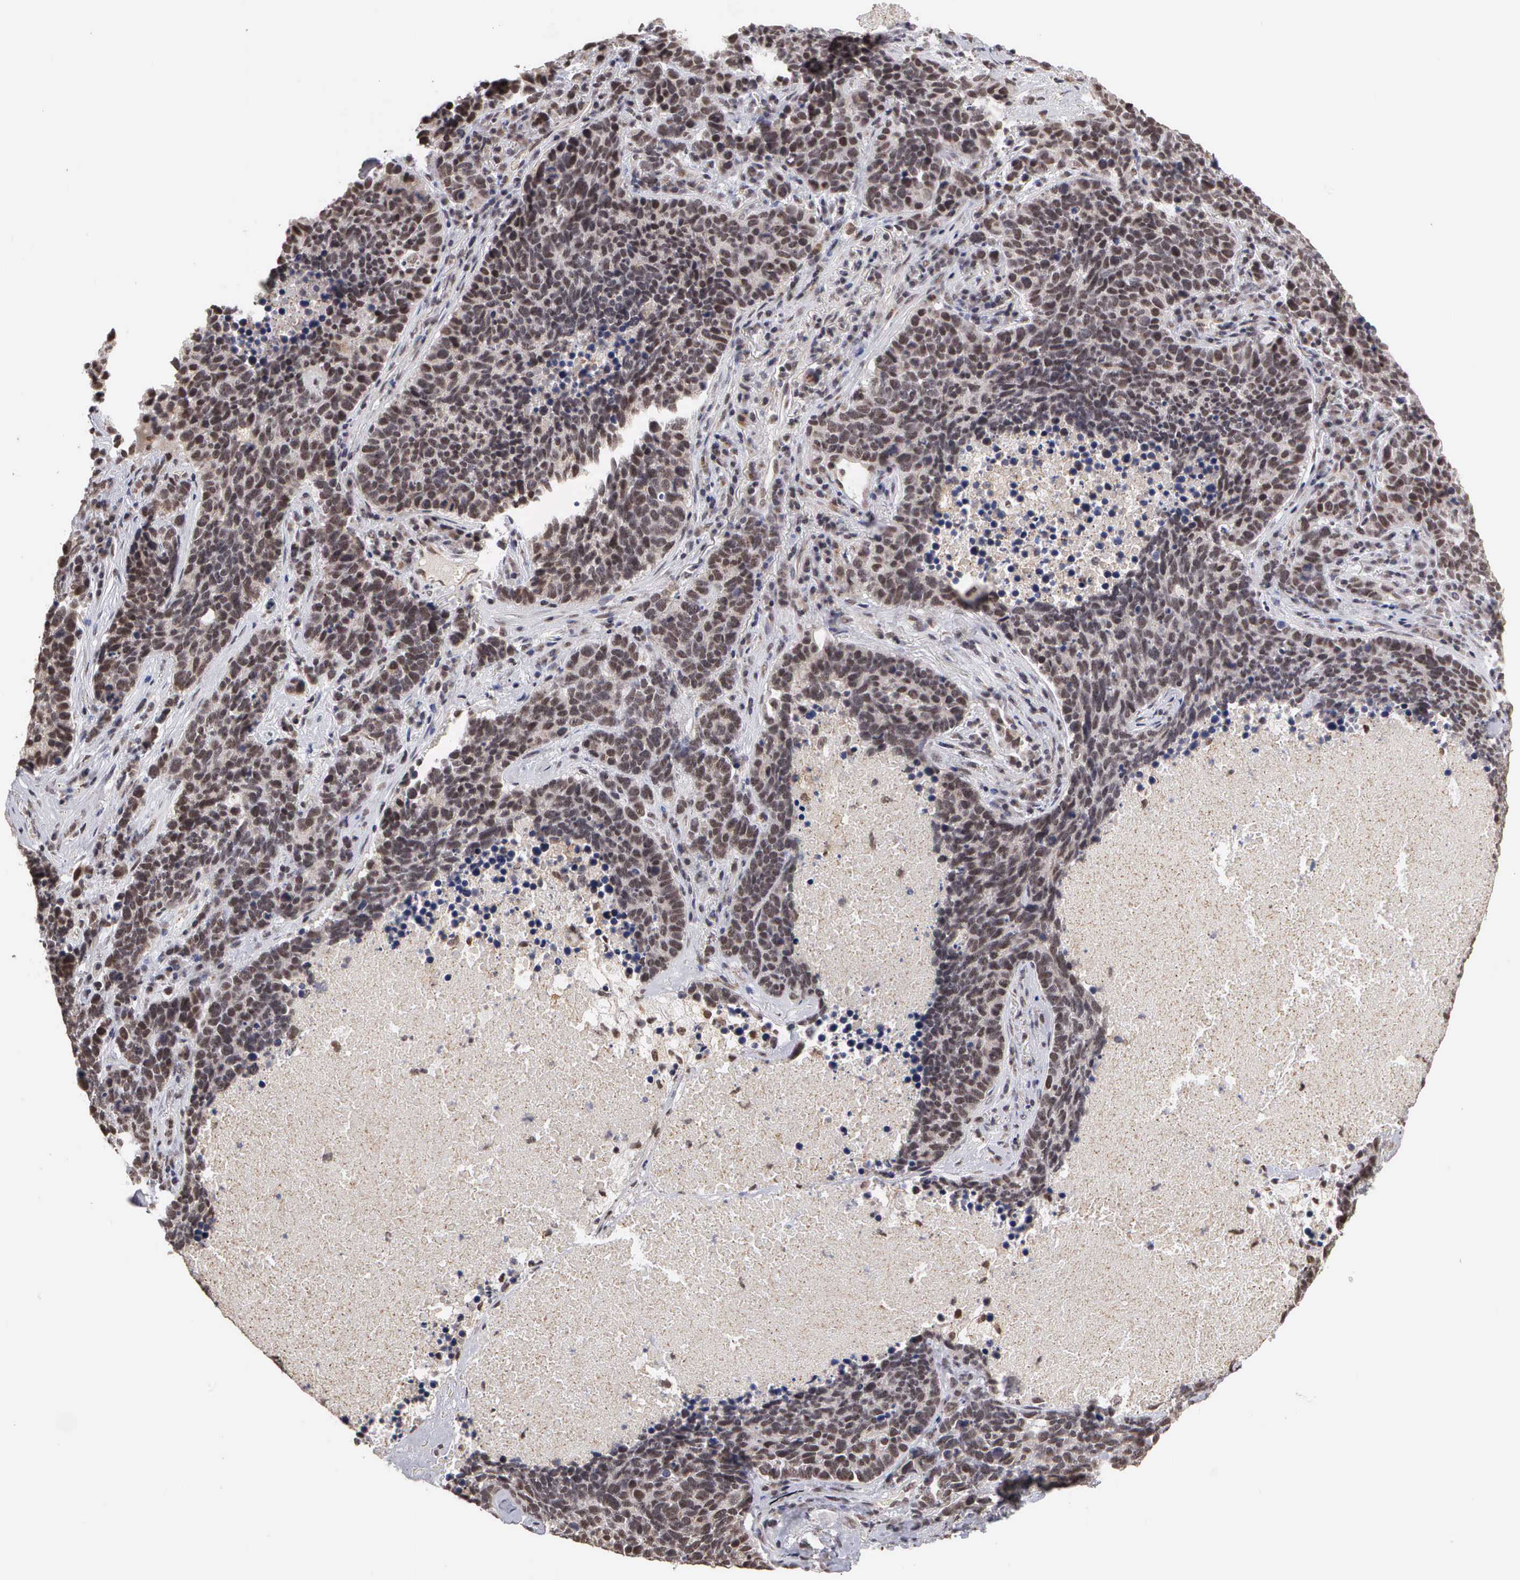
{"staining": {"intensity": "strong", "quantity": ">75%", "location": "cytoplasmic/membranous,nuclear"}, "tissue": "lung cancer", "cell_type": "Tumor cells", "image_type": "cancer", "snomed": [{"axis": "morphology", "description": "Neoplasm, malignant, NOS"}, {"axis": "topography", "description": "Lung"}], "caption": "Immunohistochemistry (IHC) micrograph of neoplastic tissue: human lung cancer (malignant neoplasm) stained using immunohistochemistry (IHC) displays high levels of strong protein expression localized specifically in the cytoplasmic/membranous and nuclear of tumor cells, appearing as a cytoplasmic/membranous and nuclear brown color.", "gene": "GTF2A1", "patient": {"sex": "female", "age": 75}}